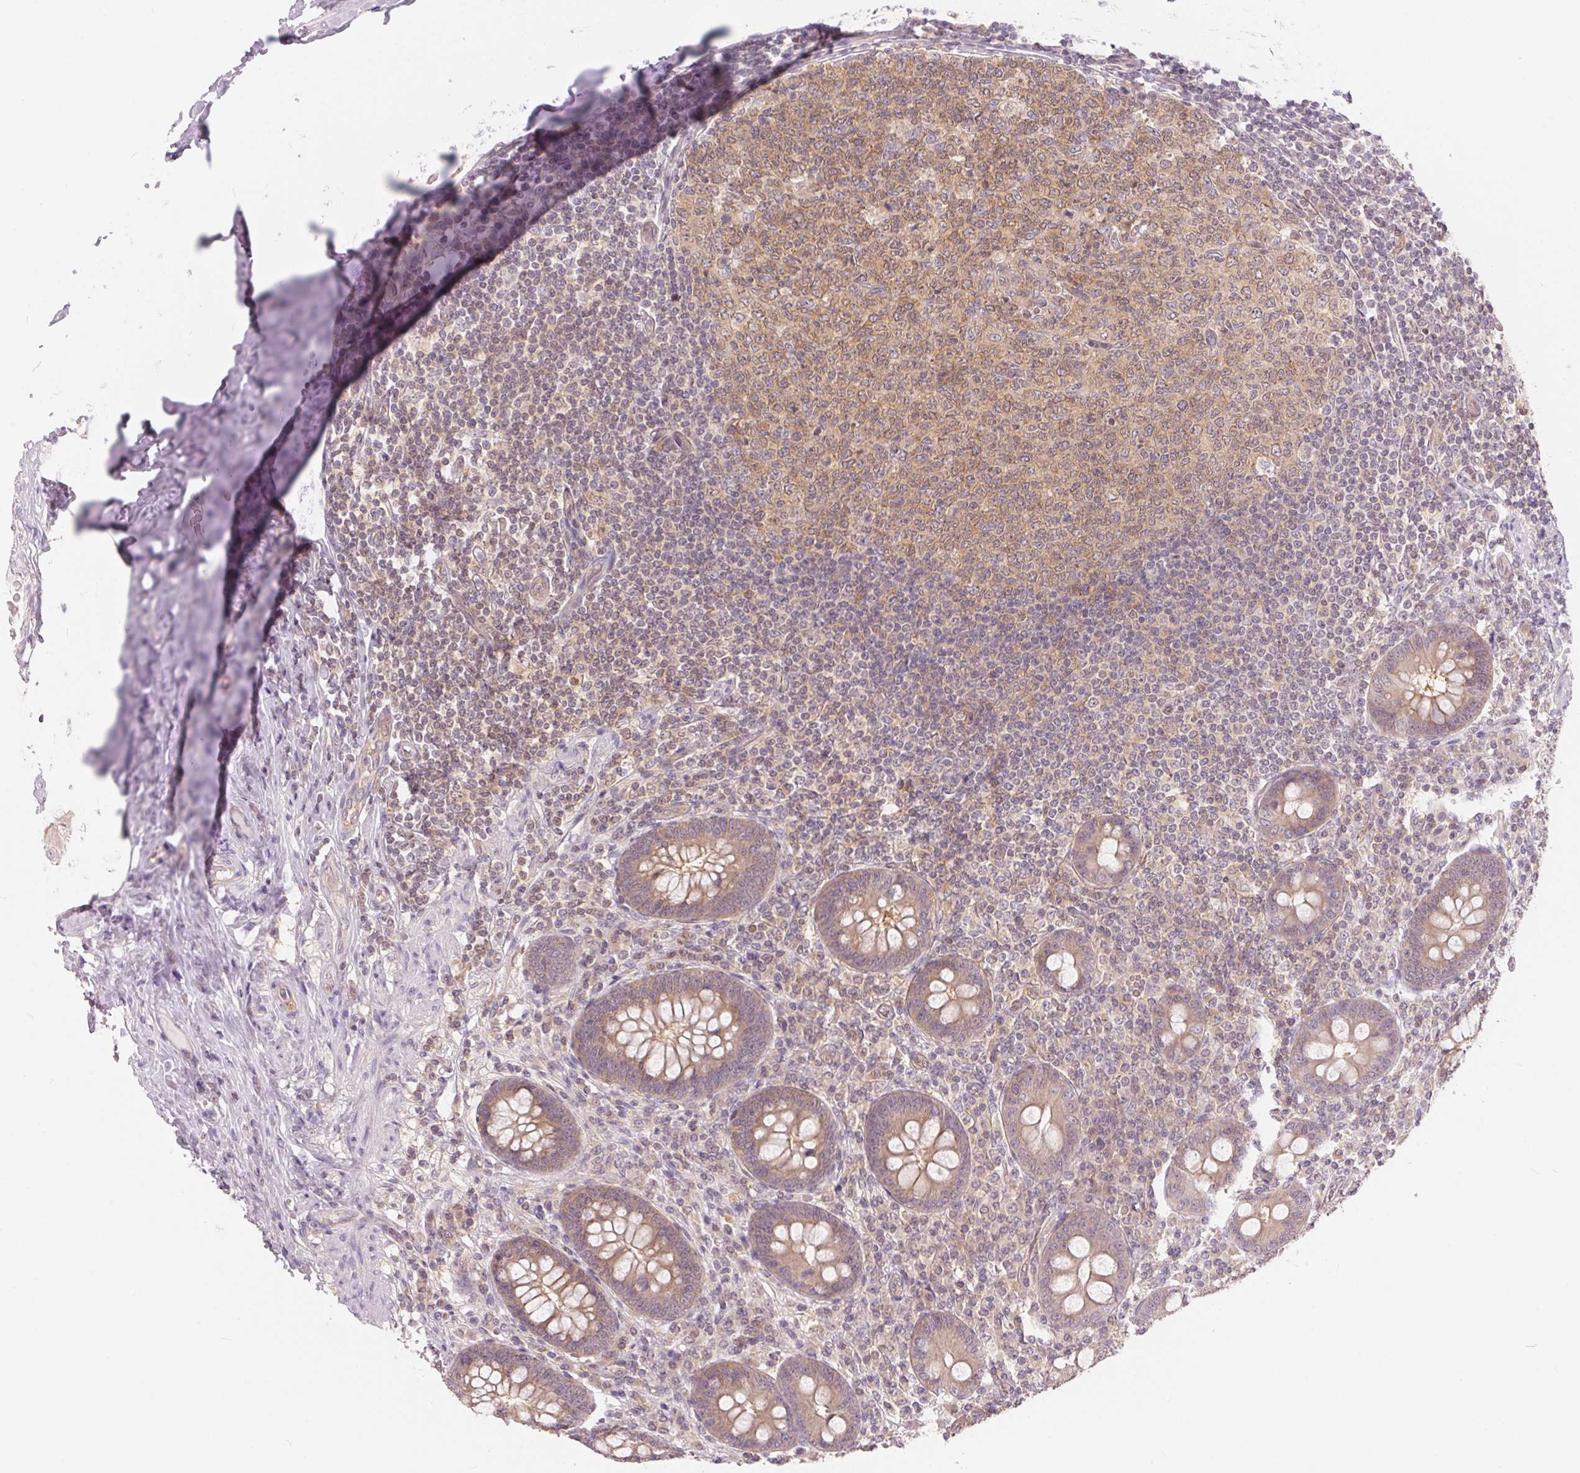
{"staining": {"intensity": "weak", "quantity": "25%-75%", "location": "cytoplasmic/membranous"}, "tissue": "appendix", "cell_type": "Glandular cells", "image_type": "normal", "snomed": [{"axis": "morphology", "description": "Normal tissue, NOS"}, {"axis": "topography", "description": "Appendix"}], "caption": "Unremarkable appendix reveals weak cytoplasmic/membranous staining in about 25%-75% of glandular cells.", "gene": "BLMH", "patient": {"sex": "male", "age": 71}}